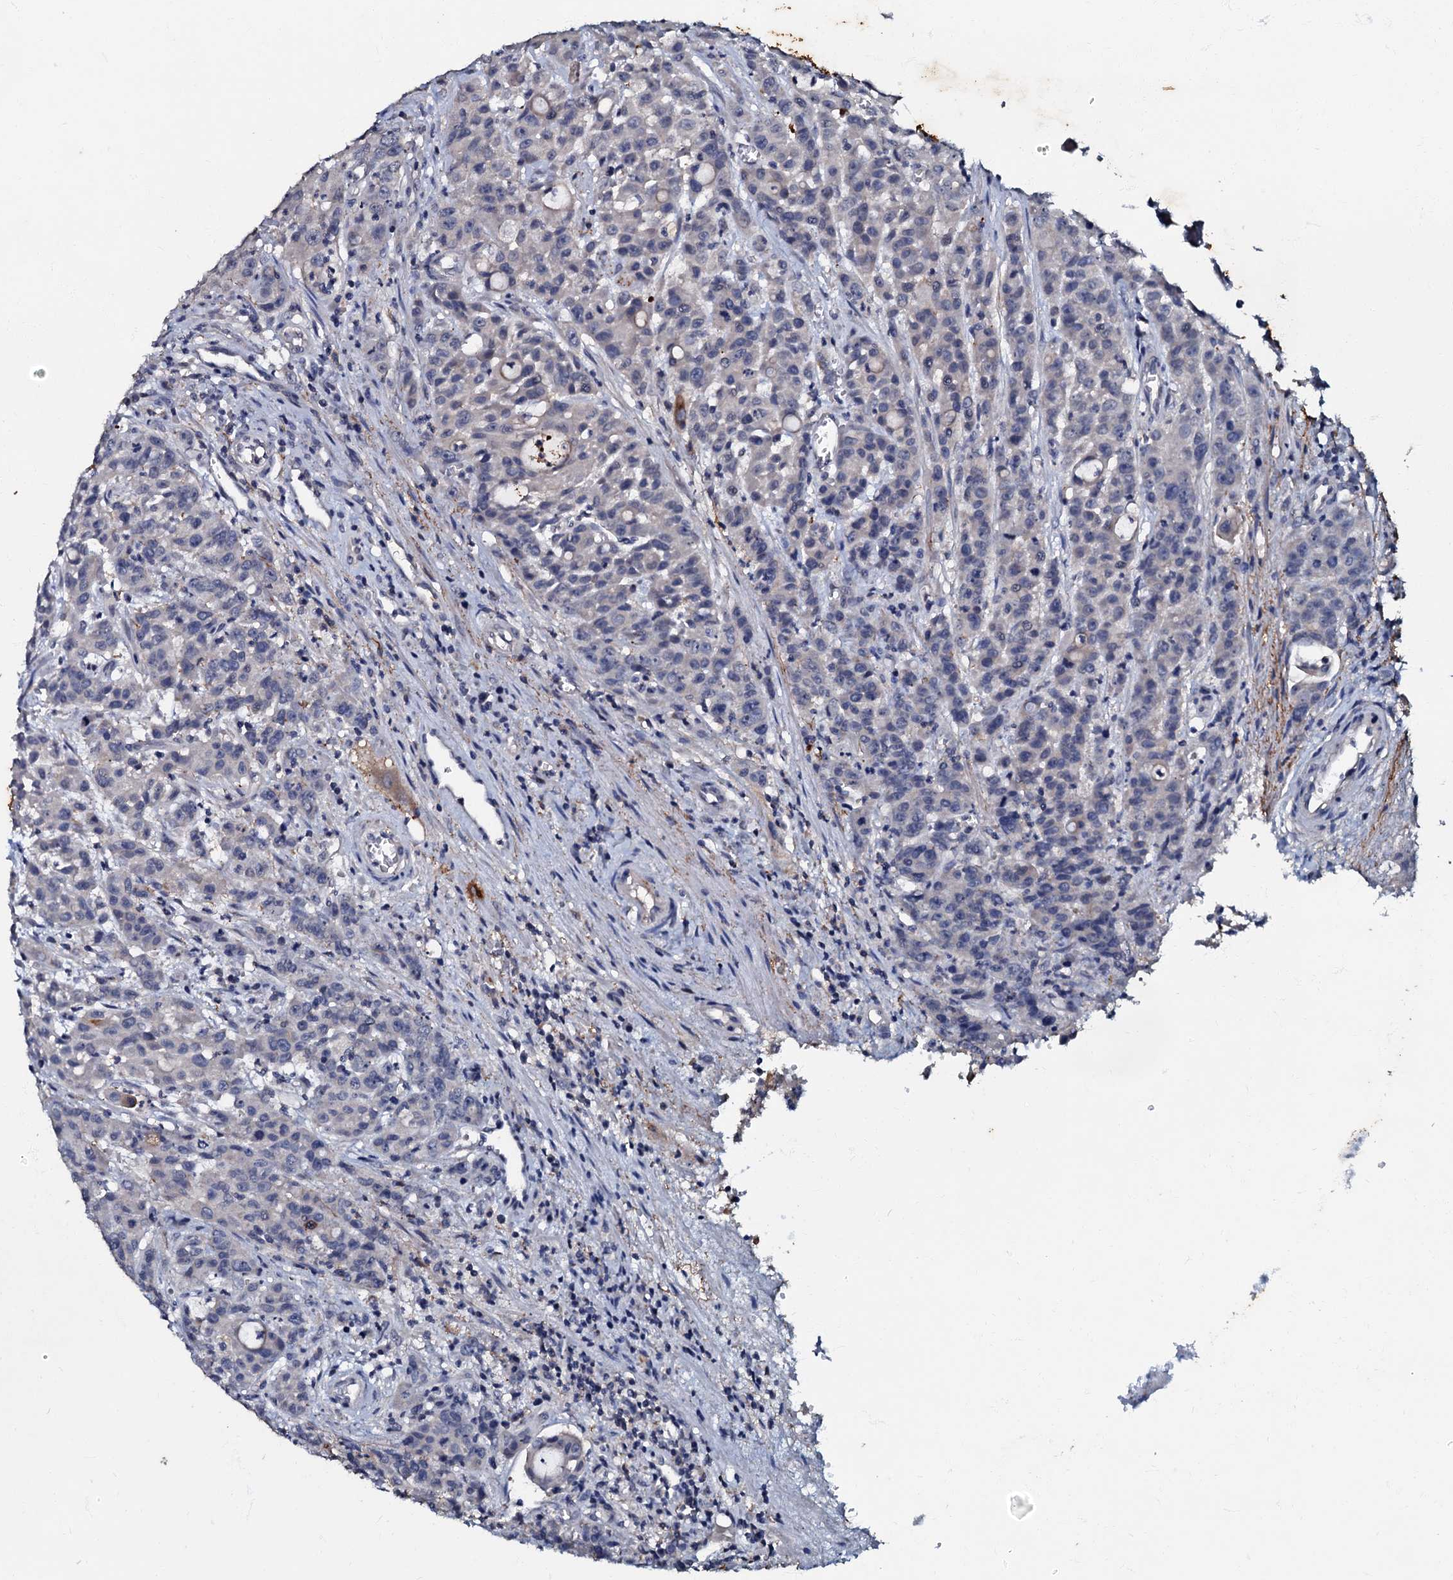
{"staining": {"intensity": "negative", "quantity": "none", "location": "none"}, "tissue": "colorectal cancer", "cell_type": "Tumor cells", "image_type": "cancer", "snomed": [{"axis": "morphology", "description": "Adenocarcinoma, NOS"}, {"axis": "topography", "description": "Colon"}], "caption": "This histopathology image is of colorectal cancer stained with immunohistochemistry (IHC) to label a protein in brown with the nuclei are counter-stained blue. There is no expression in tumor cells. The staining was performed using DAB (3,3'-diaminobenzidine) to visualize the protein expression in brown, while the nuclei were stained in blue with hematoxylin (Magnification: 20x).", "gene": "MANSC4", "patient": {"sex": "male", "age": 62}}